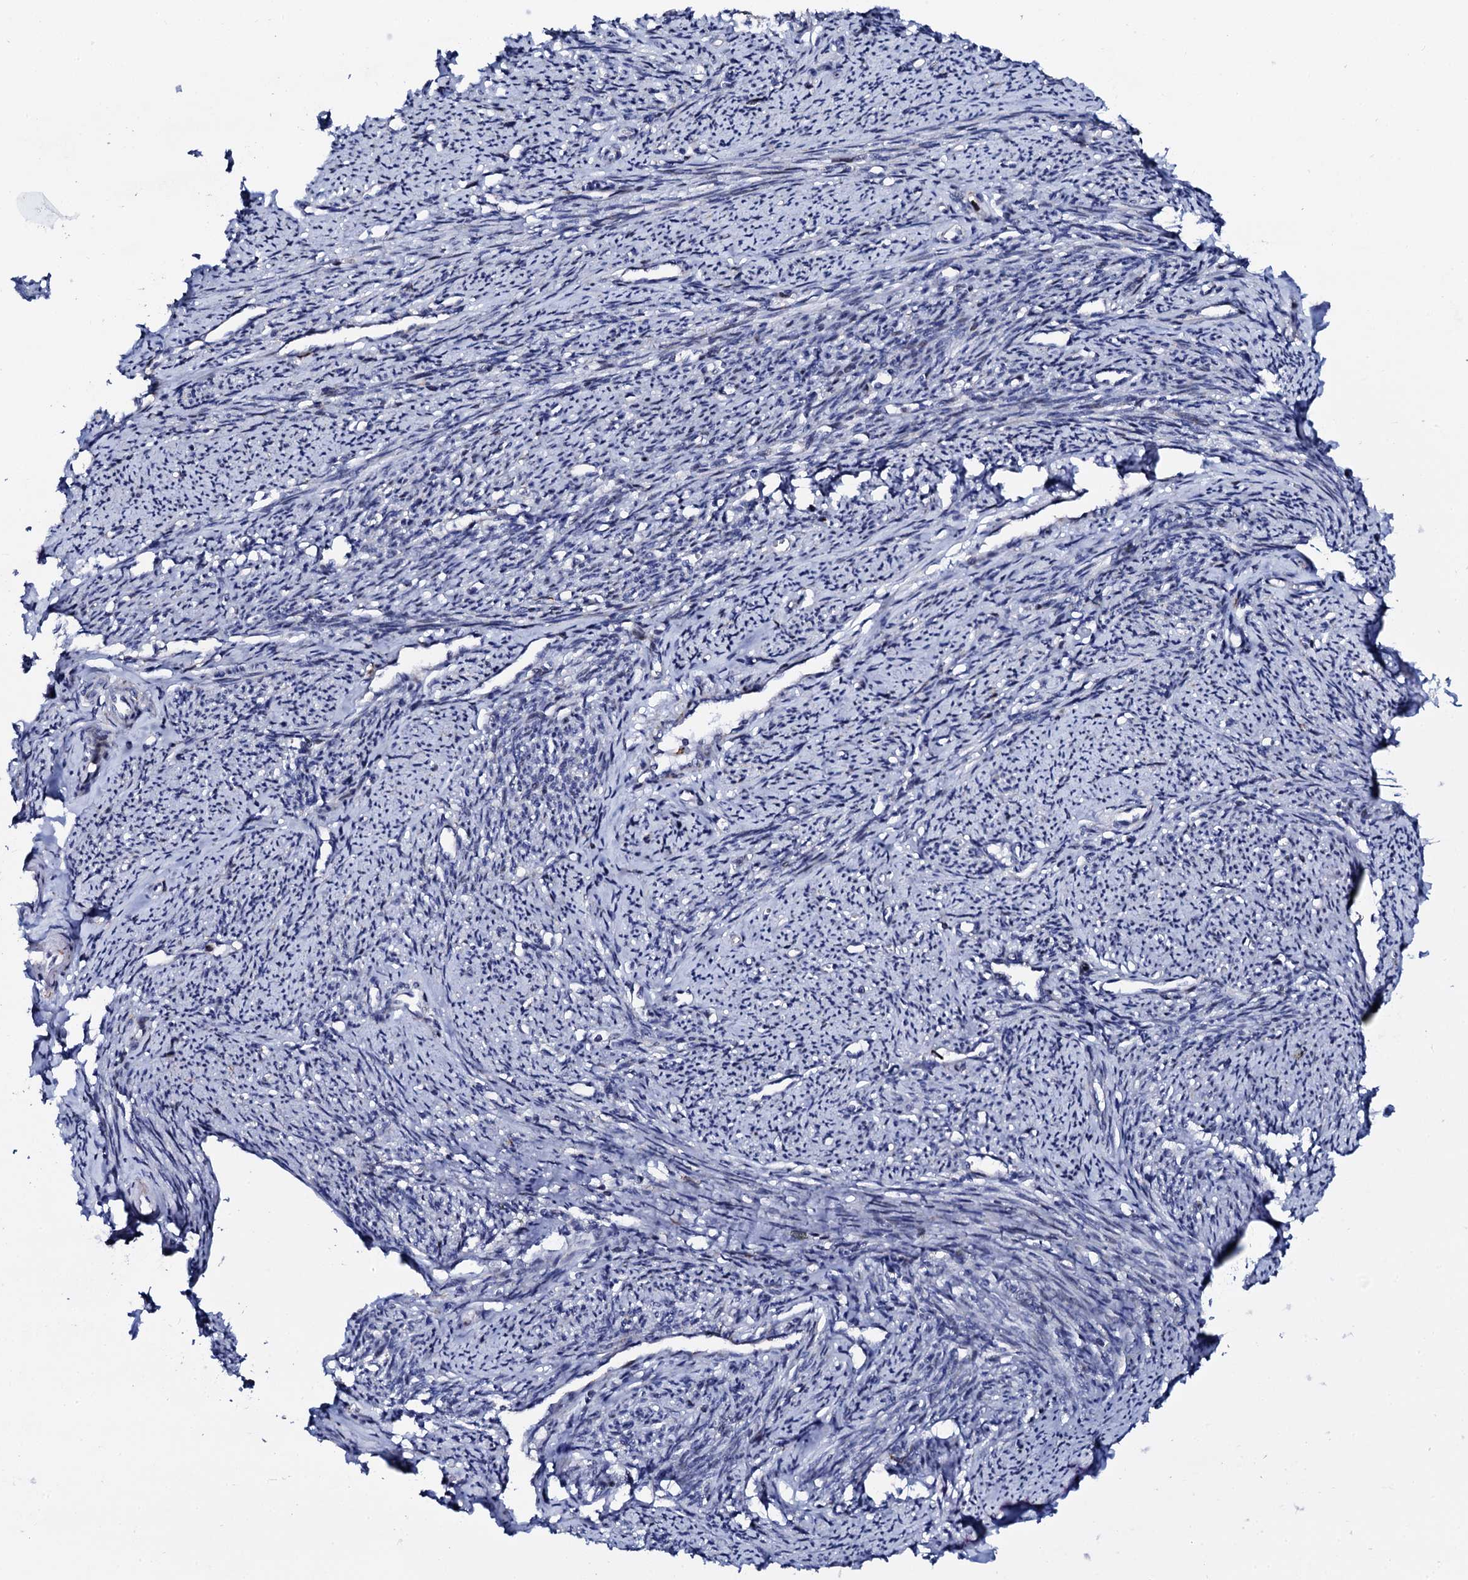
{"staining": {"intensity": "moderate", "quantity": "25%-75%", "location": "cytoplasmic/membranous"}, "tissue": "smooth muscle", "cell_type": "Smooth muscle cells", "image_type": "normal", "snomed": [{"axis": "morphology", "description": "Normal tissue, NOS"}, {"axis": "topography", "description": "Smooth muscle"}, {"axis": "topography", "description": "Uterus"}], "caption": "Human smooth muscle stained with a brown dye reveals moderate cytoplasmic/membranous positive positivity in approximately 25%-75% of smooth muscle cells.", "gene": "TCIRG1", "patient": {"sex": "female", "age": 59}}